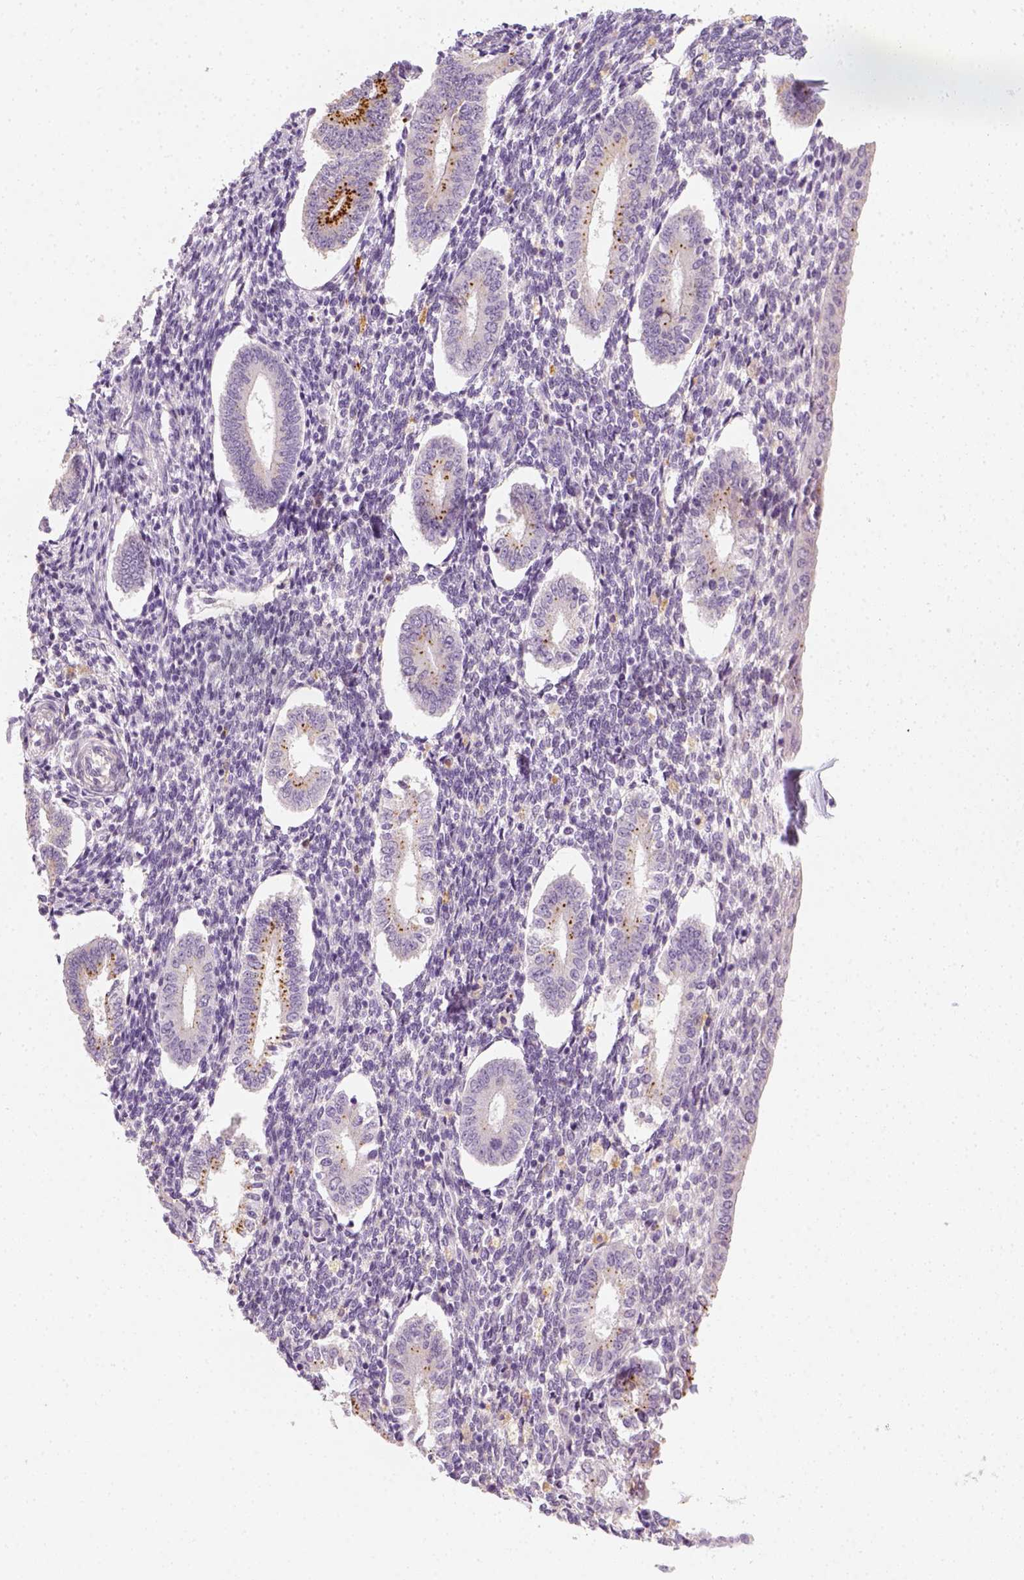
{"staining": {"intensity": "negative", "quantity": "none", "location": "none"}, "tissue": "endometrium", "cell_type": "Cells in endometrial stroma", "image_type": "normal", "snomed": [{"axis": "morphology", "description": "Normal tissue, NOS"}, {"axis": "topography", "description": "Endometrium"}], "caption": "This is a histopathology image of immunohistochemistry (IHC) staining of unremarkable endometrium, which shows no staining in cells in endometrial stroma.", "gene": "FAM163B", "patient": {"sex": "female", "age": 40}}